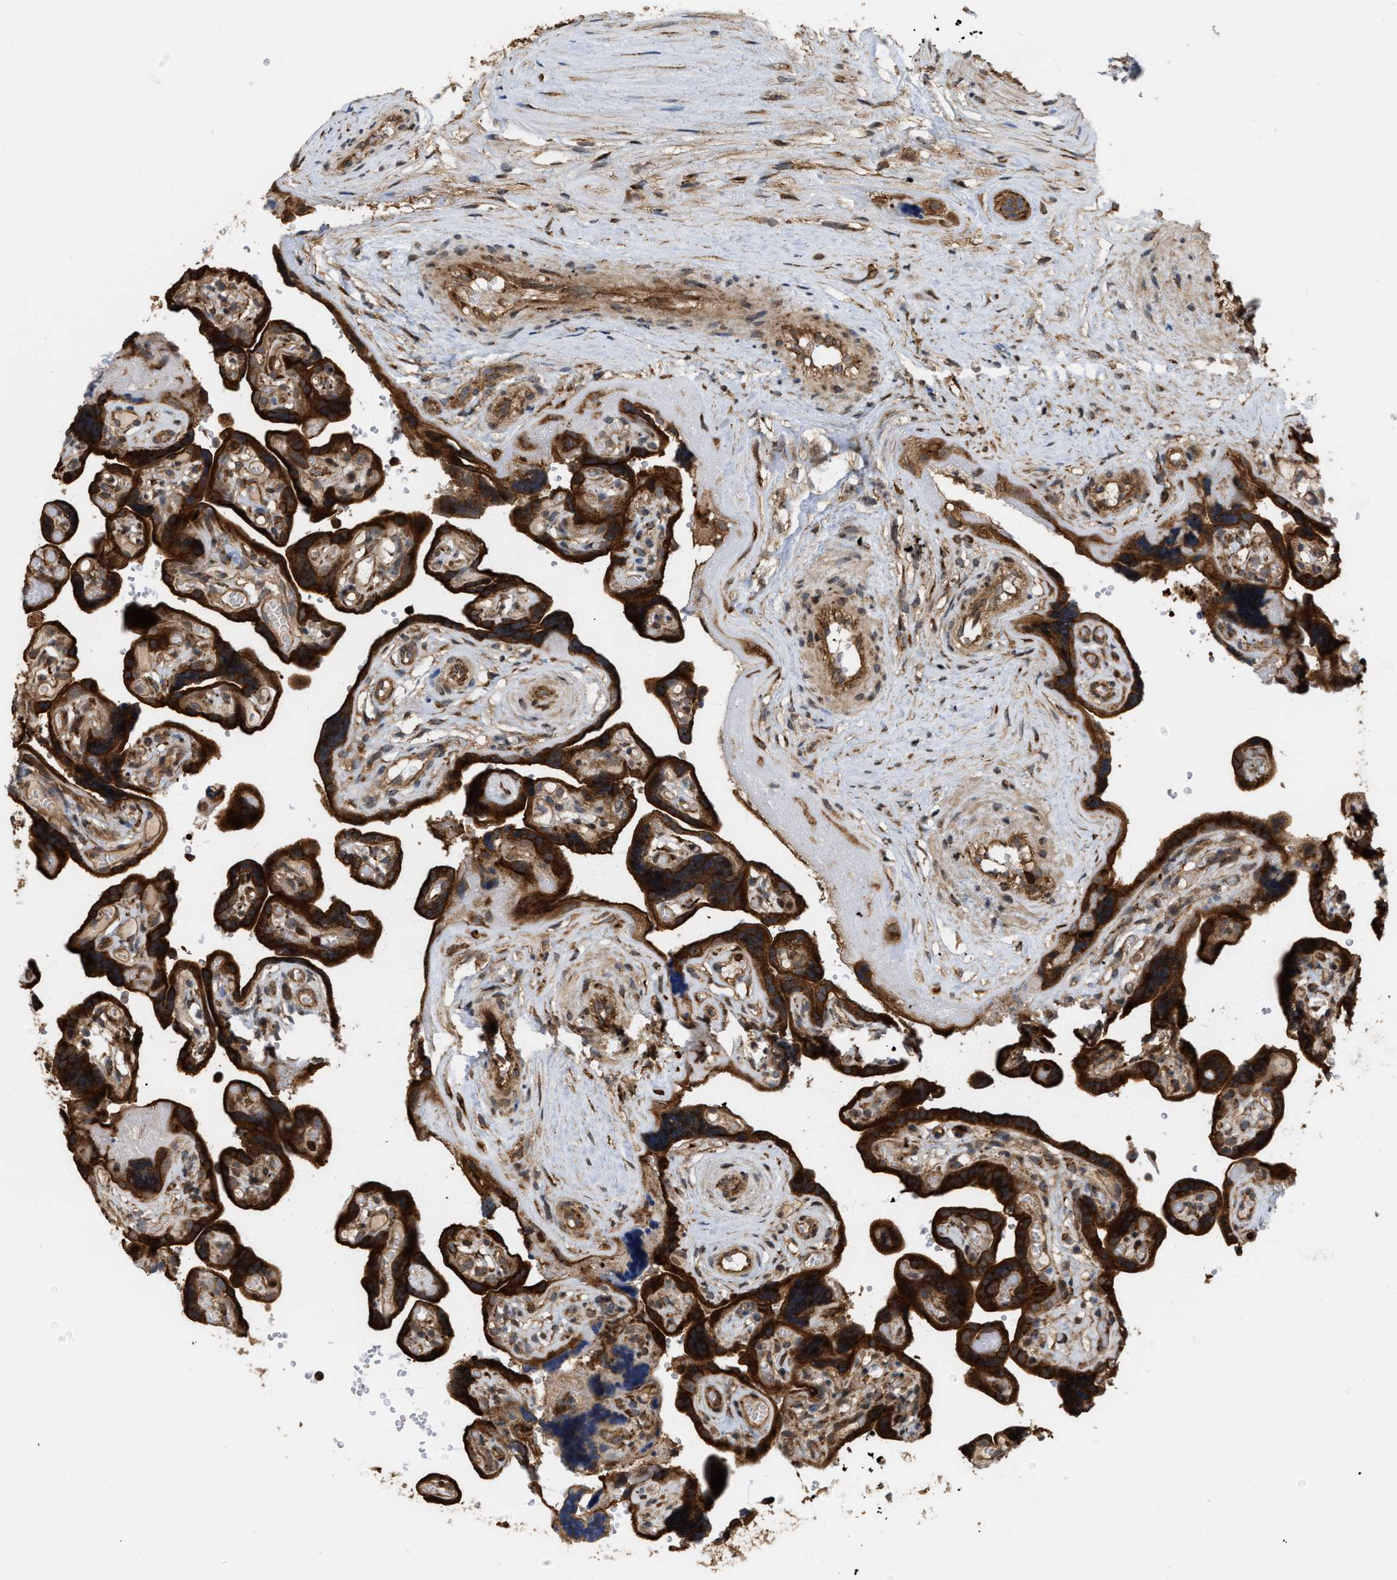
{"staining": {"intensity": "strong", "quantity": ">75%", "location": "cytoplasmic/membranous"}, "tissue": "placenta", "cell_type": "Decidual cells", "image_type": "normal", "snomed": [{"axis": "morphology", "description": "Normal tissue, NOS"}, {"axis": "topography", "description": "Placenta"}], "caption": "A high amount of strong cytoplasmic/membranous positivity is appreciated in about >75% of decidual cells in benign placenta.", "gene": "IQCE", "patient": {"sex": "female", "age": 30}}